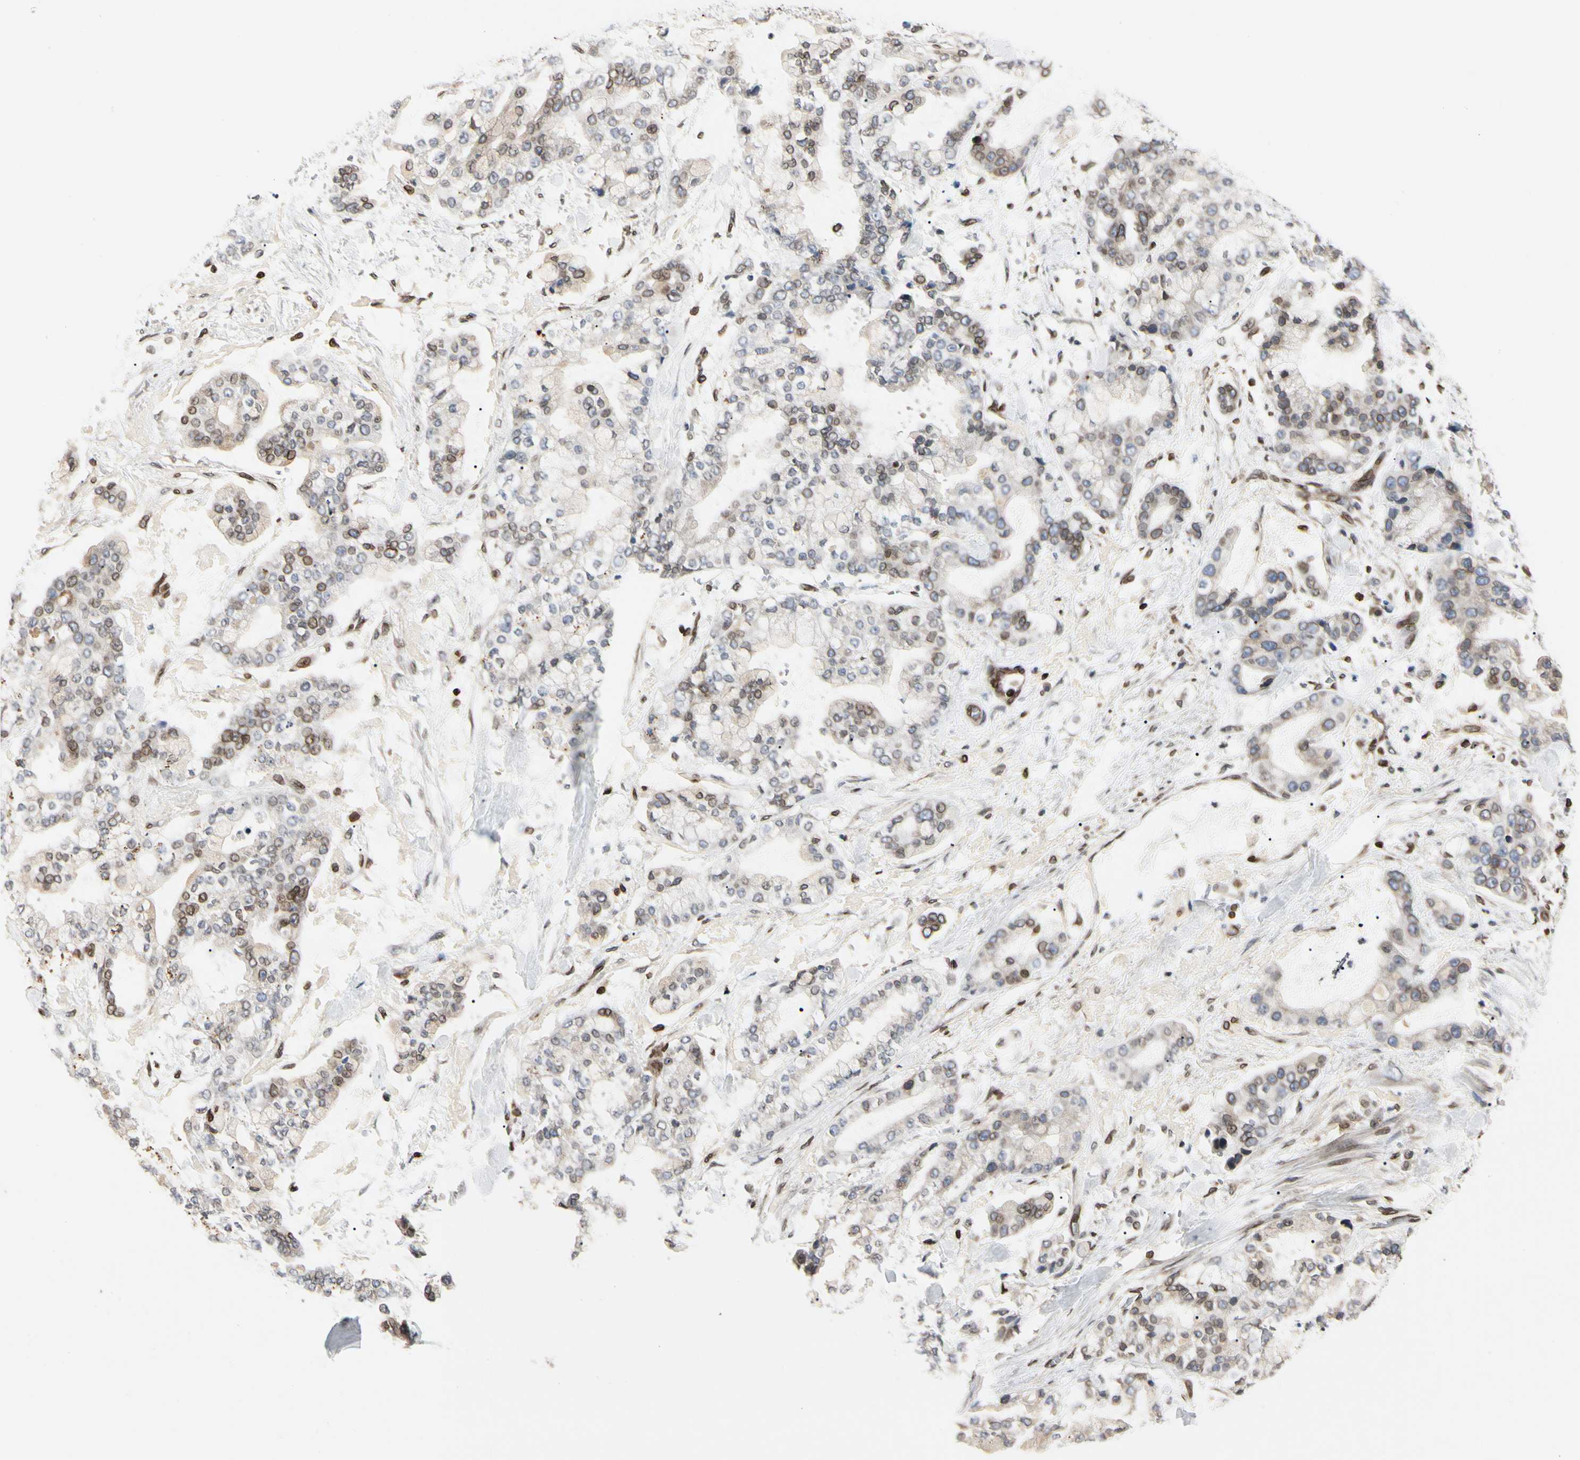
{"staining": {"intensity": "moderate", "quantity": "<25%", "location": "cytoplasmic/membranous,nuclear"}, "tissue": "stomach cancer", "cell_type": "Tumor cells", "image_type": "cancer", "snomed": [{"axis": "morphology", "description": "Normal tissue, NOS"}, {"axis": "morphology", "description": "Adenocarcinoma, NOS"}, {"axis": "topography", "description": "Stomach, upper"}, {"axis": "topography", "description": "Stomach"}], "caption": "IHC of stomach adenocarcinoma exhibits low levels of moderate cytoplasmic/membranous and nuclear staining in approximately <25% of tumor cells.", "gene": "TMPO", "patient": {"sex": "male", "age": 76}}